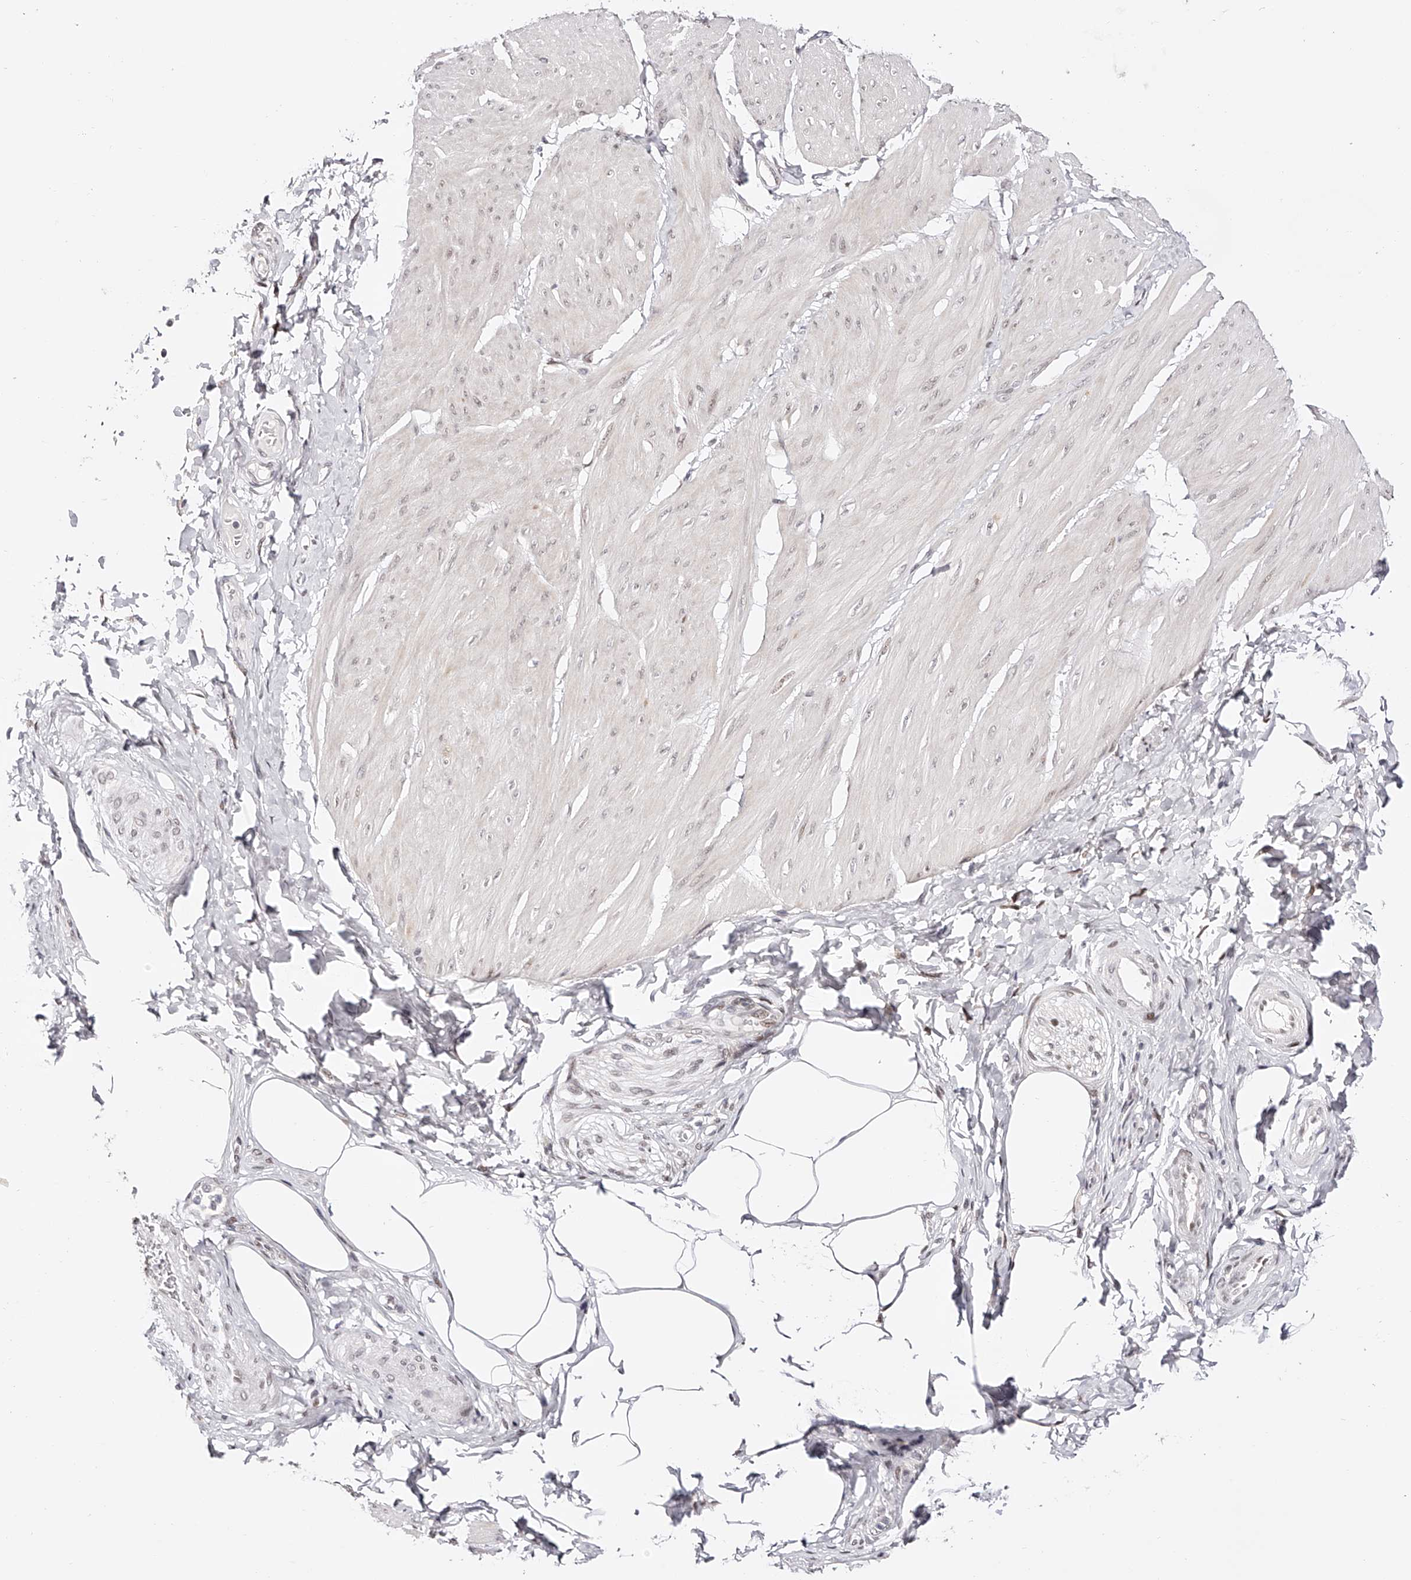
{"staining": {"intensity": "weak", "quantity": "<25%", "location": "nuclear"}, "tissue": "smooth muscle", "cell_type": "Smooth muscle cells", "image_type": "normal", "snomed": [{"axis": "morphology", "description": "Urothelial carcinoma, High grade"}, {"axis": "topography", "description": "Urinary bladder"}], "caption": "The micrograph reveals no staining of smooth muscle cells in benign smooth muscle.", "gene": "USF3", "patient": {"sex": "male", "age": 46}}